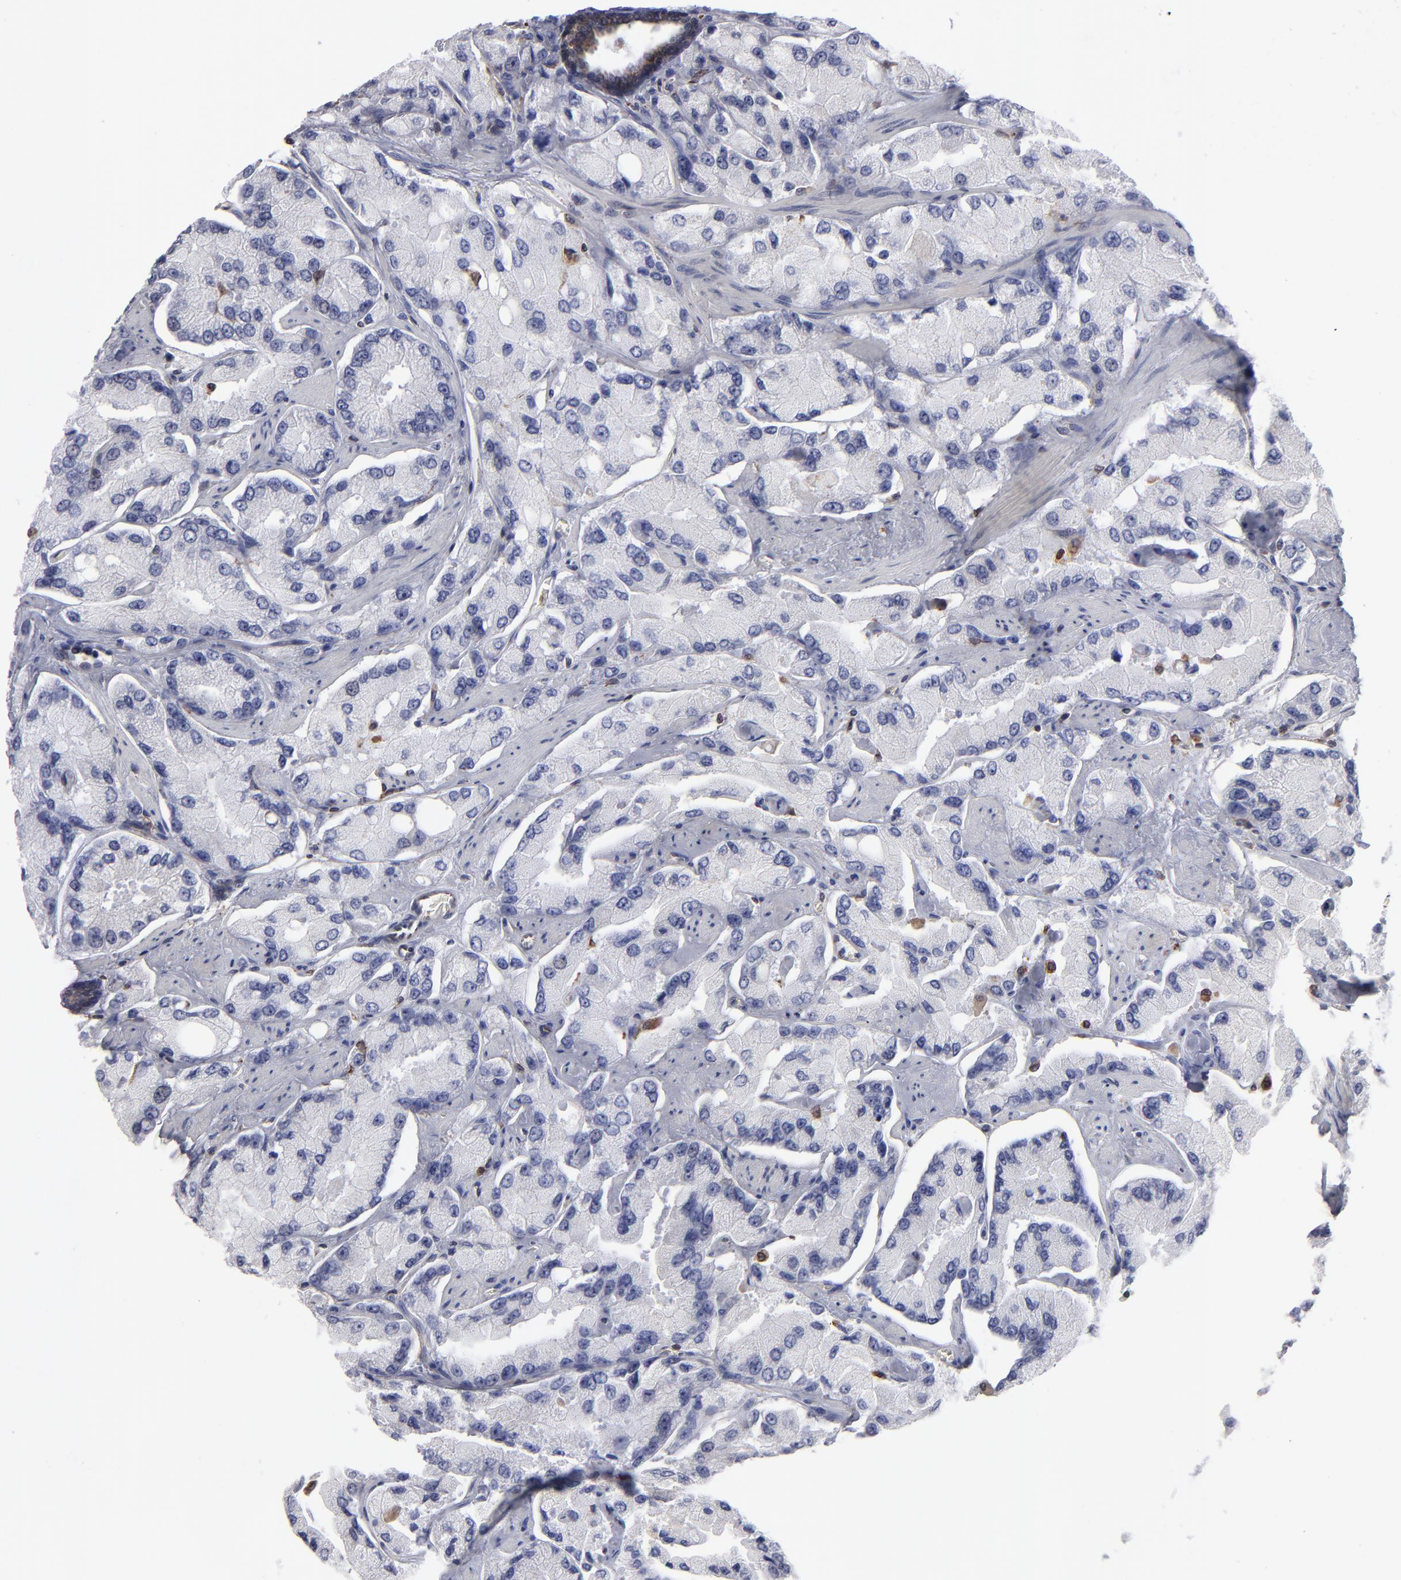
{"staining": {"intensity": "negative", "quantity": "none", "location": "none"}, "tissue": "prostate cancer", "cell_type": "Tumor cells", "image_type": "cancer", "snomed": [{"axis": "morphology", "description": "Adenocarcinoma, High grade"}, {"axis": "topography", "description": "Prostate"}], "caption": "The histopathology image shows no significant positivity in tumor cells of prostate high-grade adenocarcinoma.", "gene": "TMX1", "patient": {"sex": "male", "age": 58}}